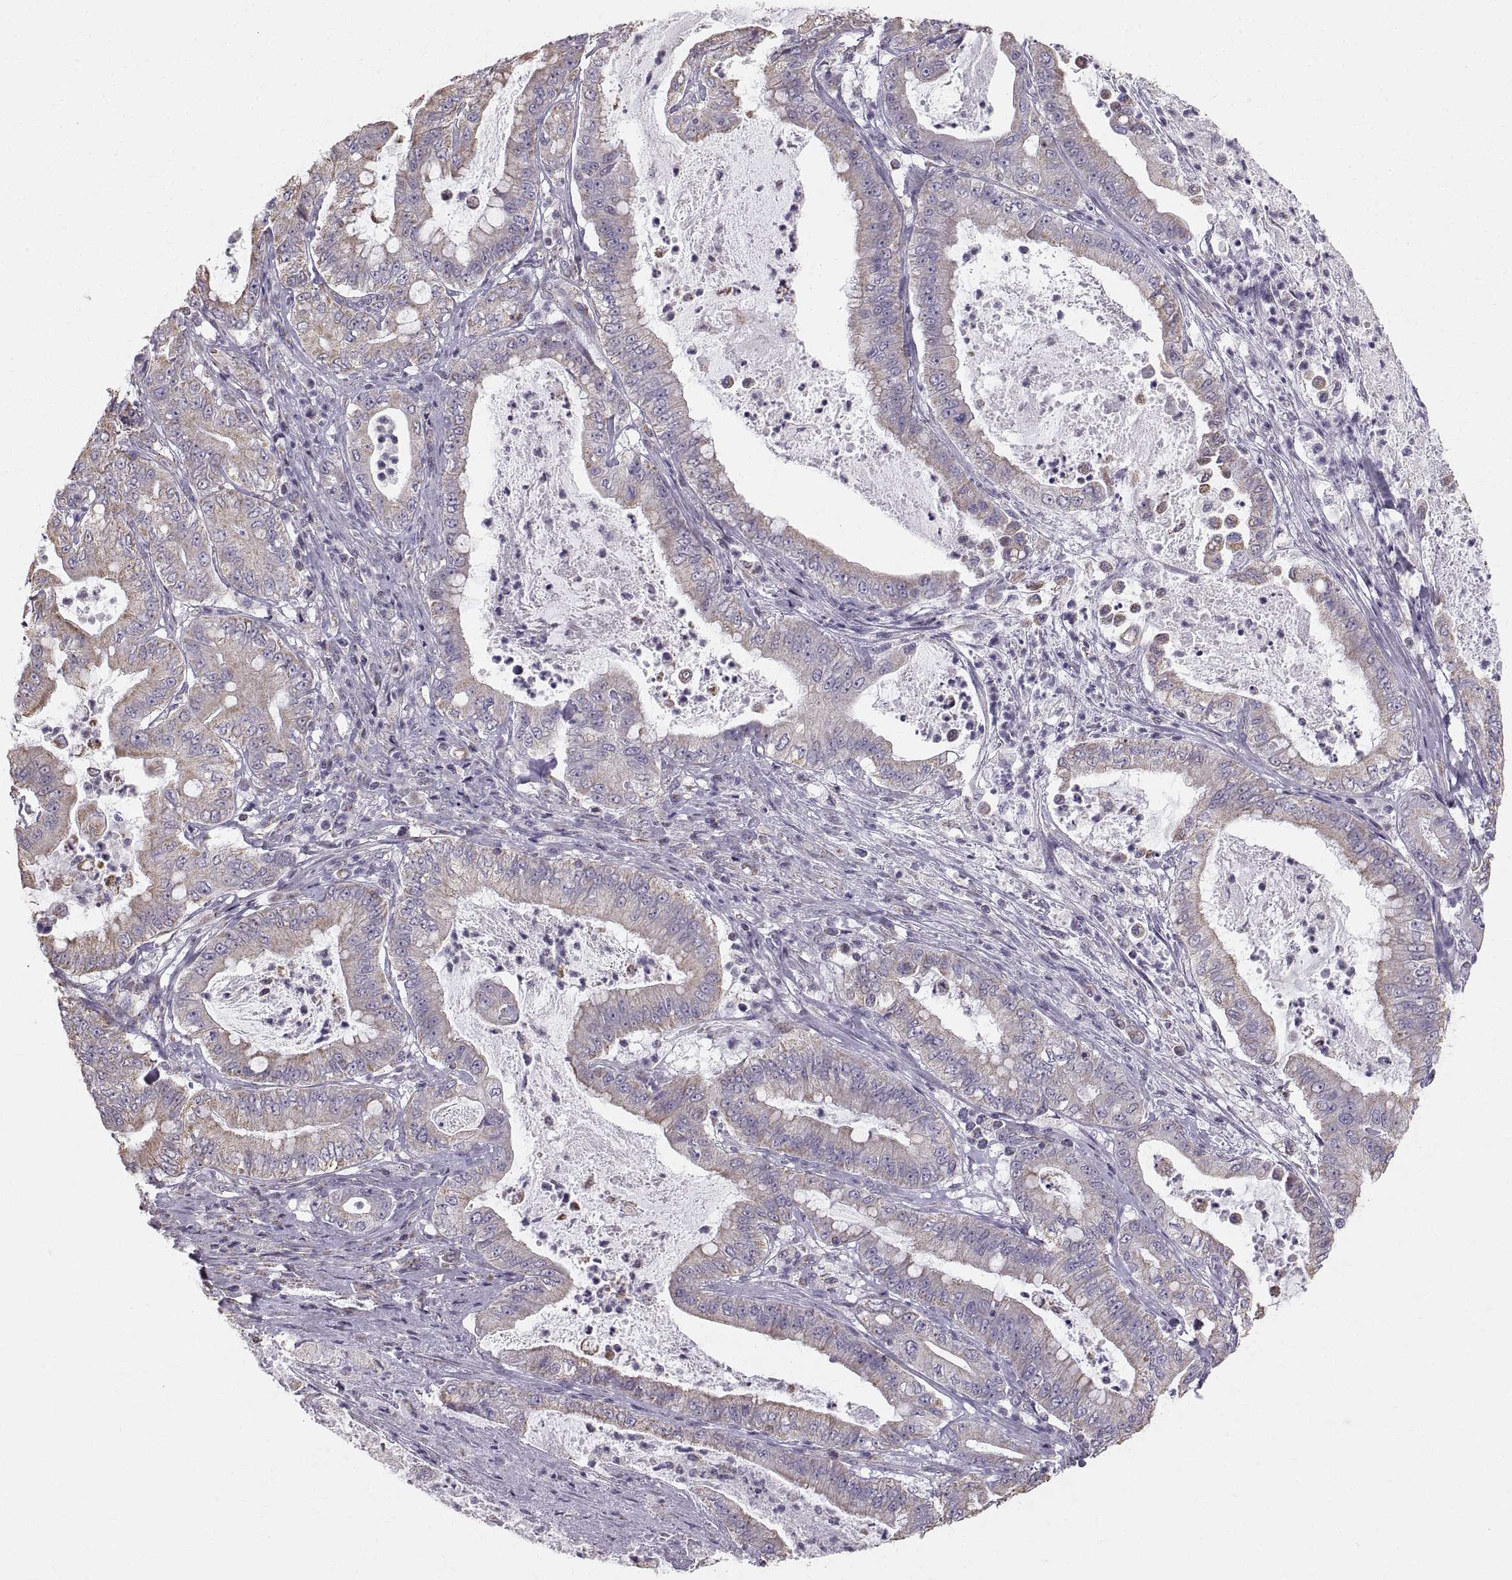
{"staining": {"intensity": "weak", "quantity": "25%-75%", "location": "cytoplasmic/membranous"}, "tissue": "pancreatic cancer", "cell_type": "Tumor cells", "image_type": "cancer", "snomed": [{"axis": "morphology", "description": "Adenocarcinoma, NOS"}, {"axis": "topography", "description": "Pancreas"}], "caption": "A micrograph showing weak cytoplasmic/membranous staining in about 25%-75% of tumor cells in adenocarcinoma (pancreatic), as visualized by brown immunohistochemical staining.", "gene": "STMND1", "patient": {"sex": "male", "age": 71}}